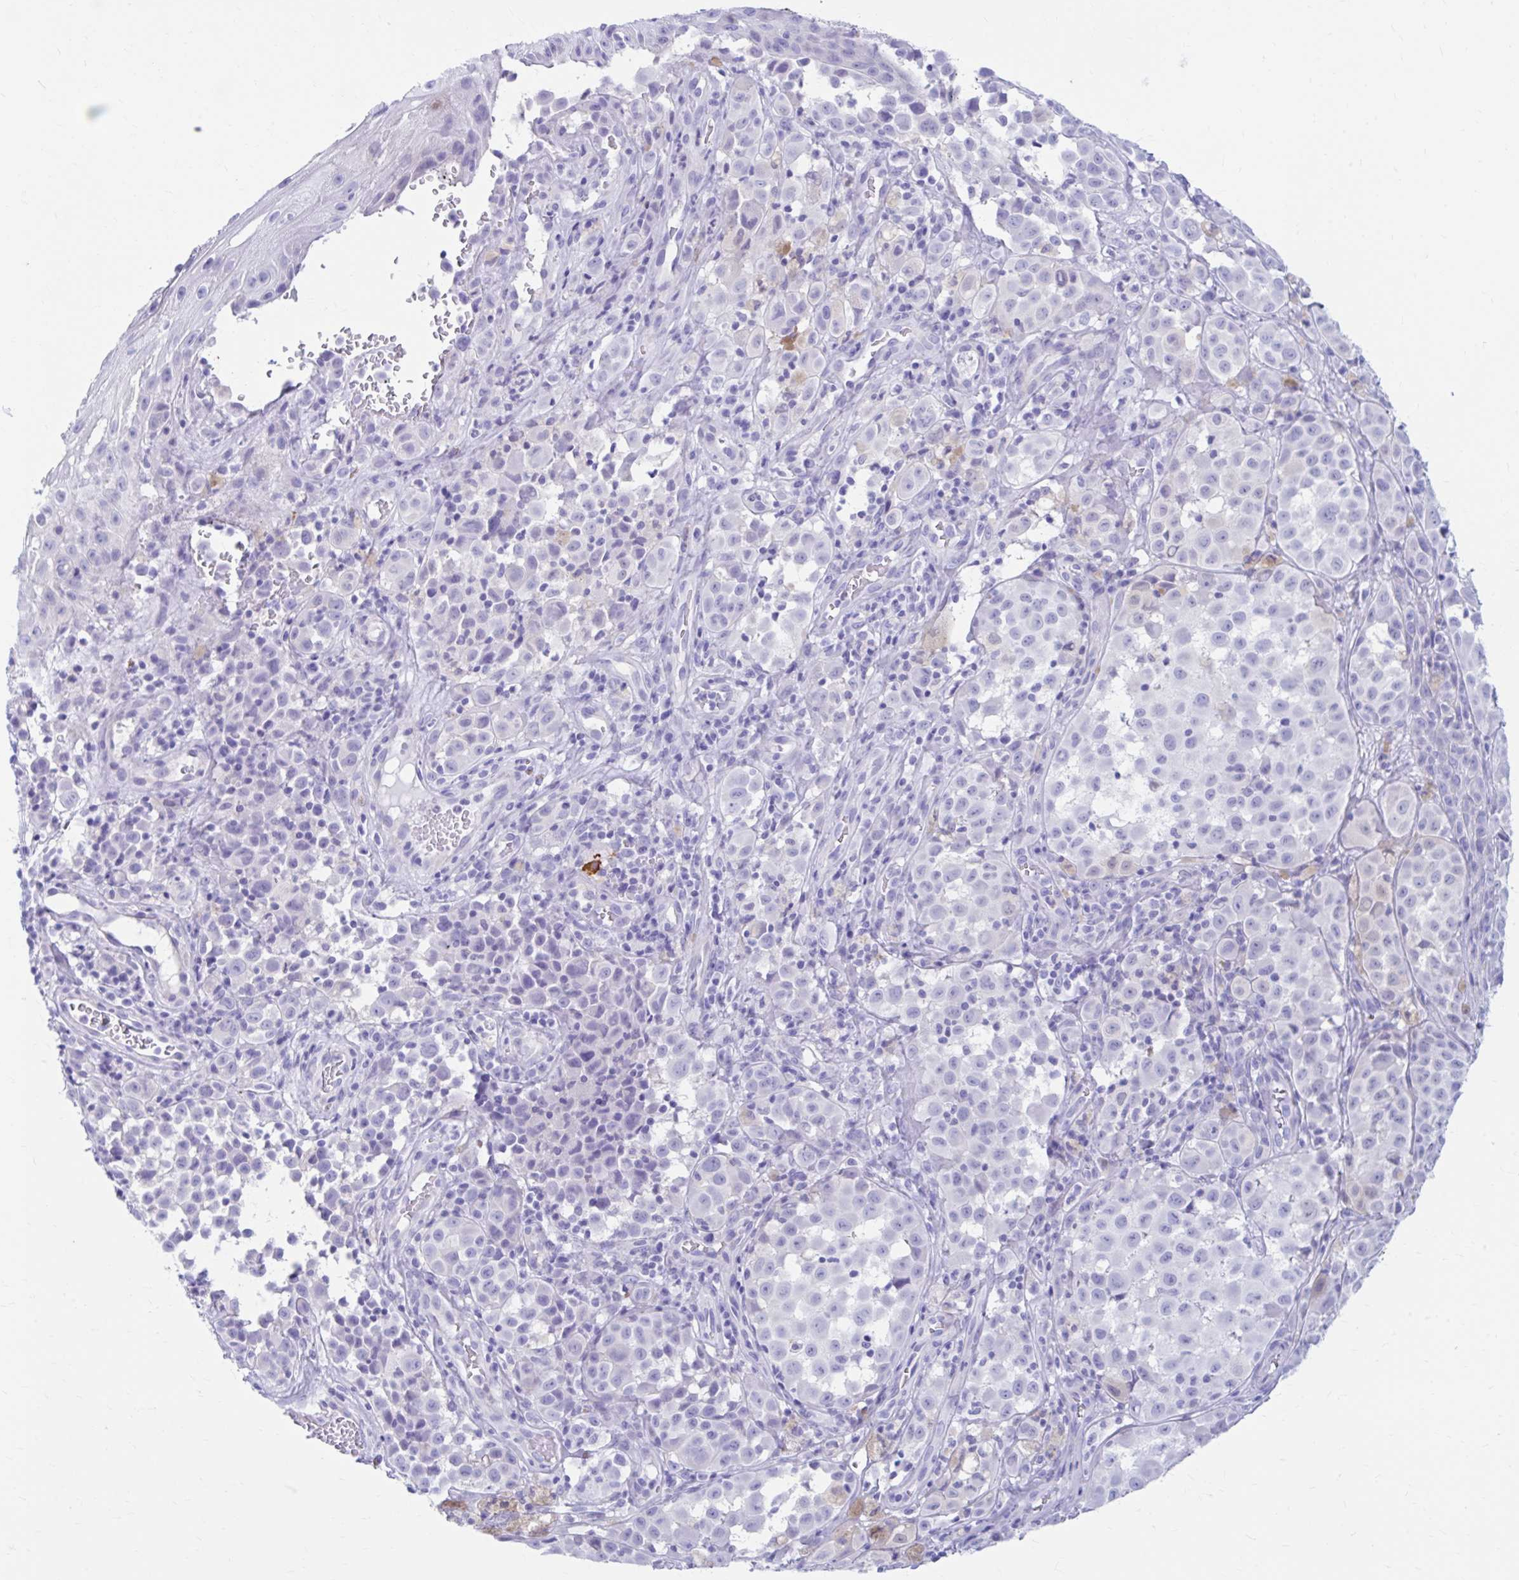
{"staining": {"intensity": "negative", "quantity": "none", "location": "none"}, "tissue": "melanoma", "cell_type": "Tumor cells", "image_type": "cancer", "snomed": [{"axis": "morphology", "description": "Malignant melanoma, NOS"}, {"axis": "topography", "description": "Skin"}], "caption": "This micrograph is of malignant melanoma stained with immunohistochemistry (IHC) to label a protein in brown with the nuclei are counter-stained blue. There is no staining in tumor cells.", "gene": "NSG2", "patient": {"sex": "male", "age": 64}}